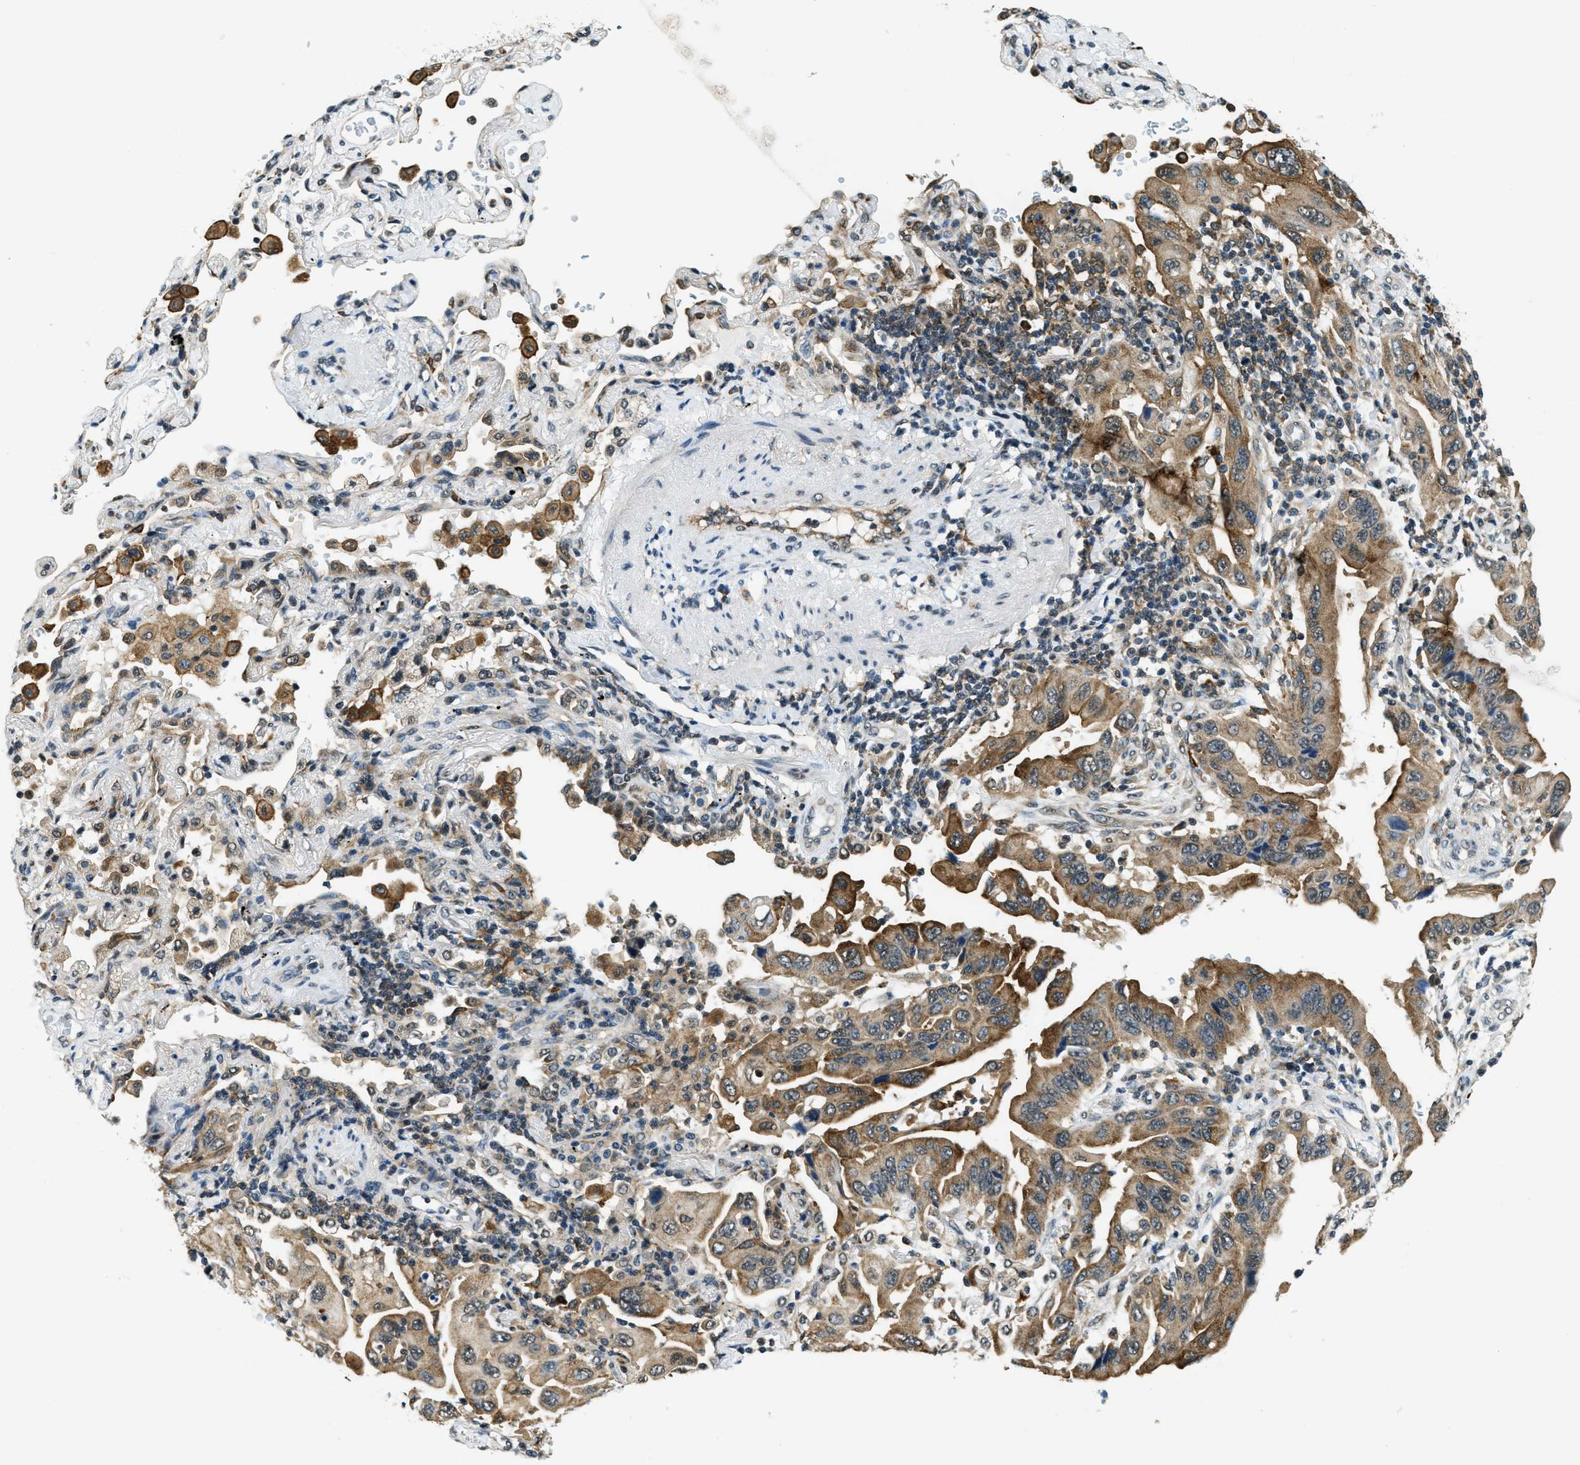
{"staining": {"intensity": "moderate", "quantity": ">75%", "location": "cytoplasmic/membranous"}, "tissue": "lung cancer", "cell_type": "Tumor cells", "image_type": "cancer", "snomed": [{"axis": "morphology", "description": "Adenocarcinoma, NOS"}, {"axis": "topography", "description": "Lung"}], "caption": "High-power microscopy captured an immunohistochemistry image of lung cancer (adenocarcinoma), revealing moderate cytoplasmic/membranous expression in approximately >75% of tumor cells.", "gene": "RAB11FIP1", "patient": {"sex": "female", "age": 65}}